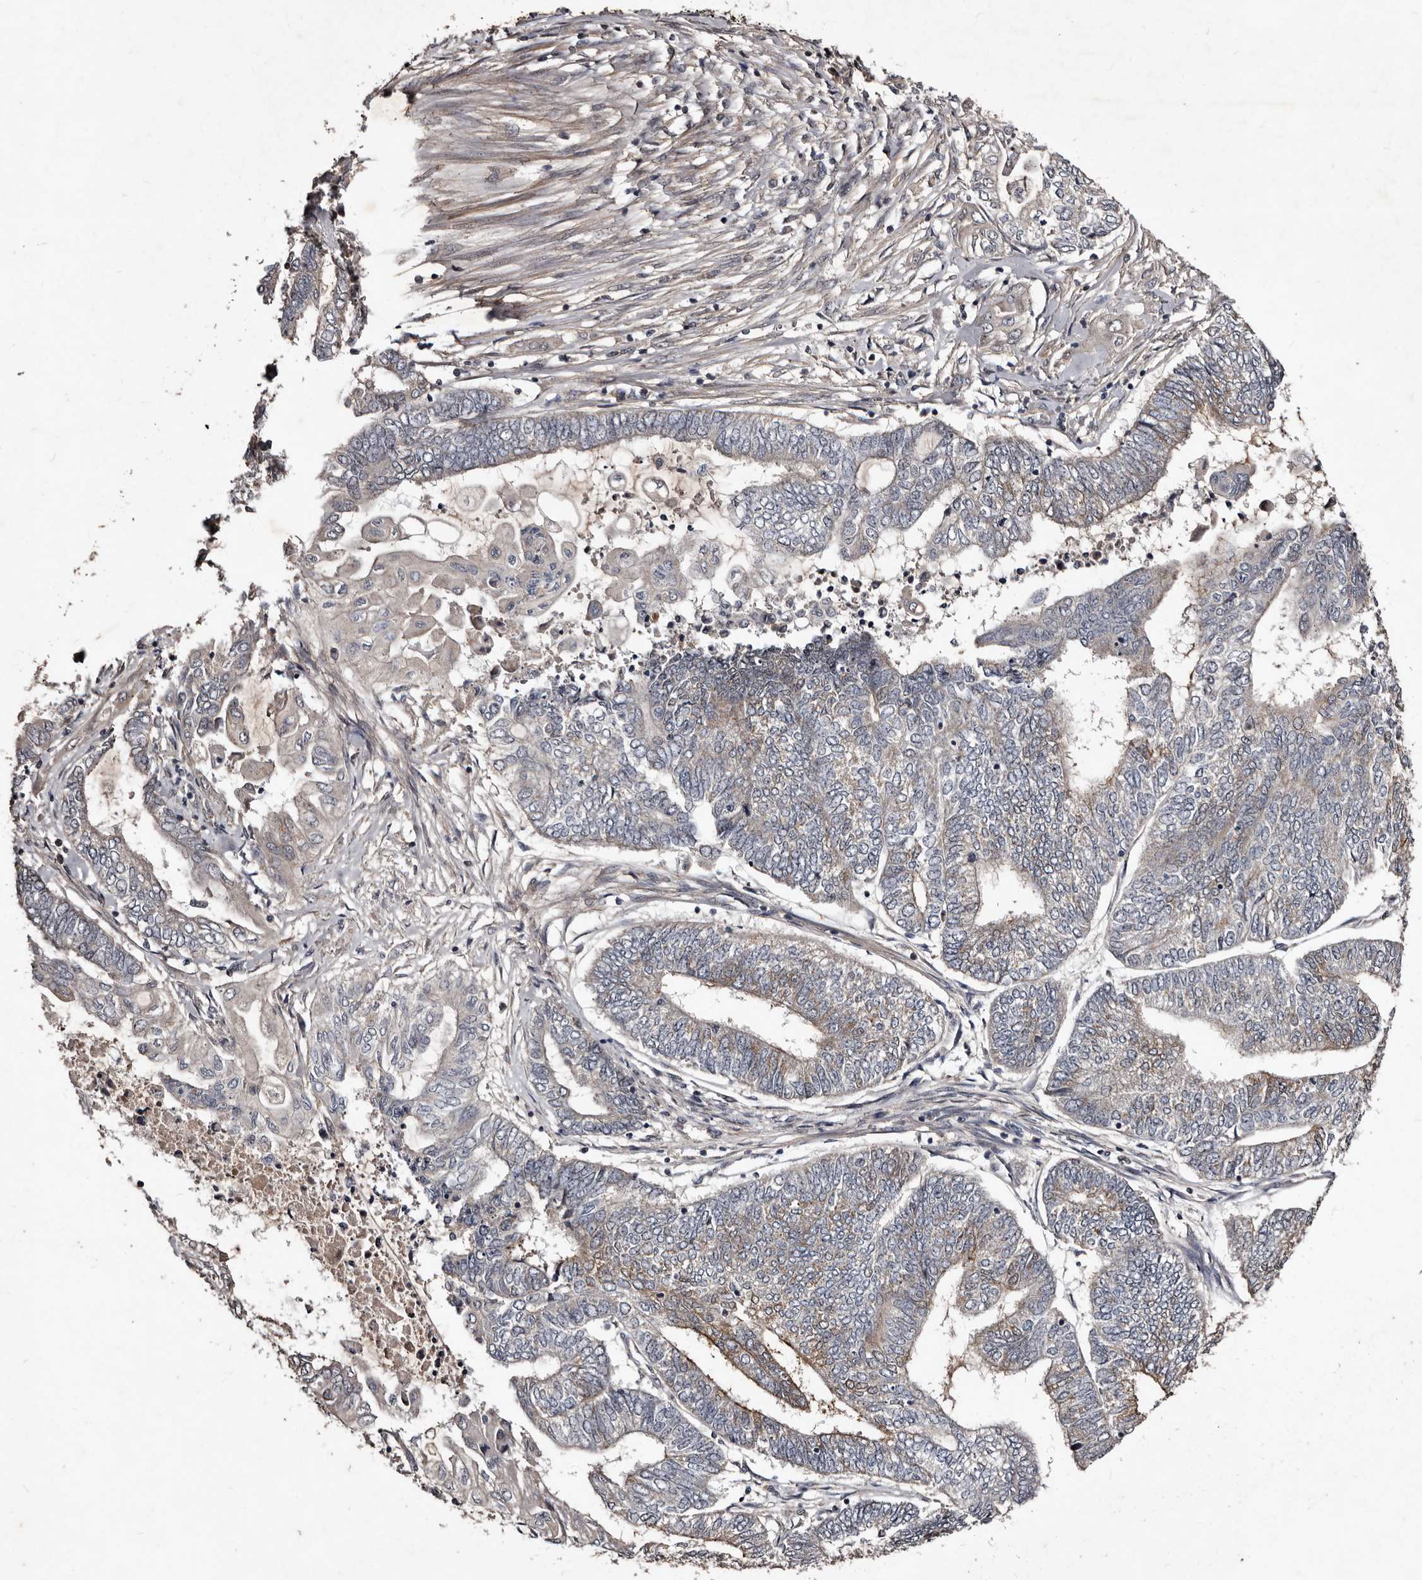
{"staining": {"intensity": "moderate", "quantity": "<25%", "location": "cytoplasmic/membranous"}, "tissue": "endometrial cancer", "cell_type": "Tumor cells", "image_type": "cancer", "snomed": [{"axis": "morphology", "description": "Adenocarcinoma, NOS"}, {"axis": "topography", "description": "Uterus"}, {"axis": "topography", "description": "Endometrium"}], "caption": "This image exhibits immunohistochemistry (IHC) staining of endometrial cancer, with low moderate cytoplasmic/membranous expression in about <25% of tumor cells.", "gene": "MKRN3", "patient": {"sex": "female", "age": 70}}